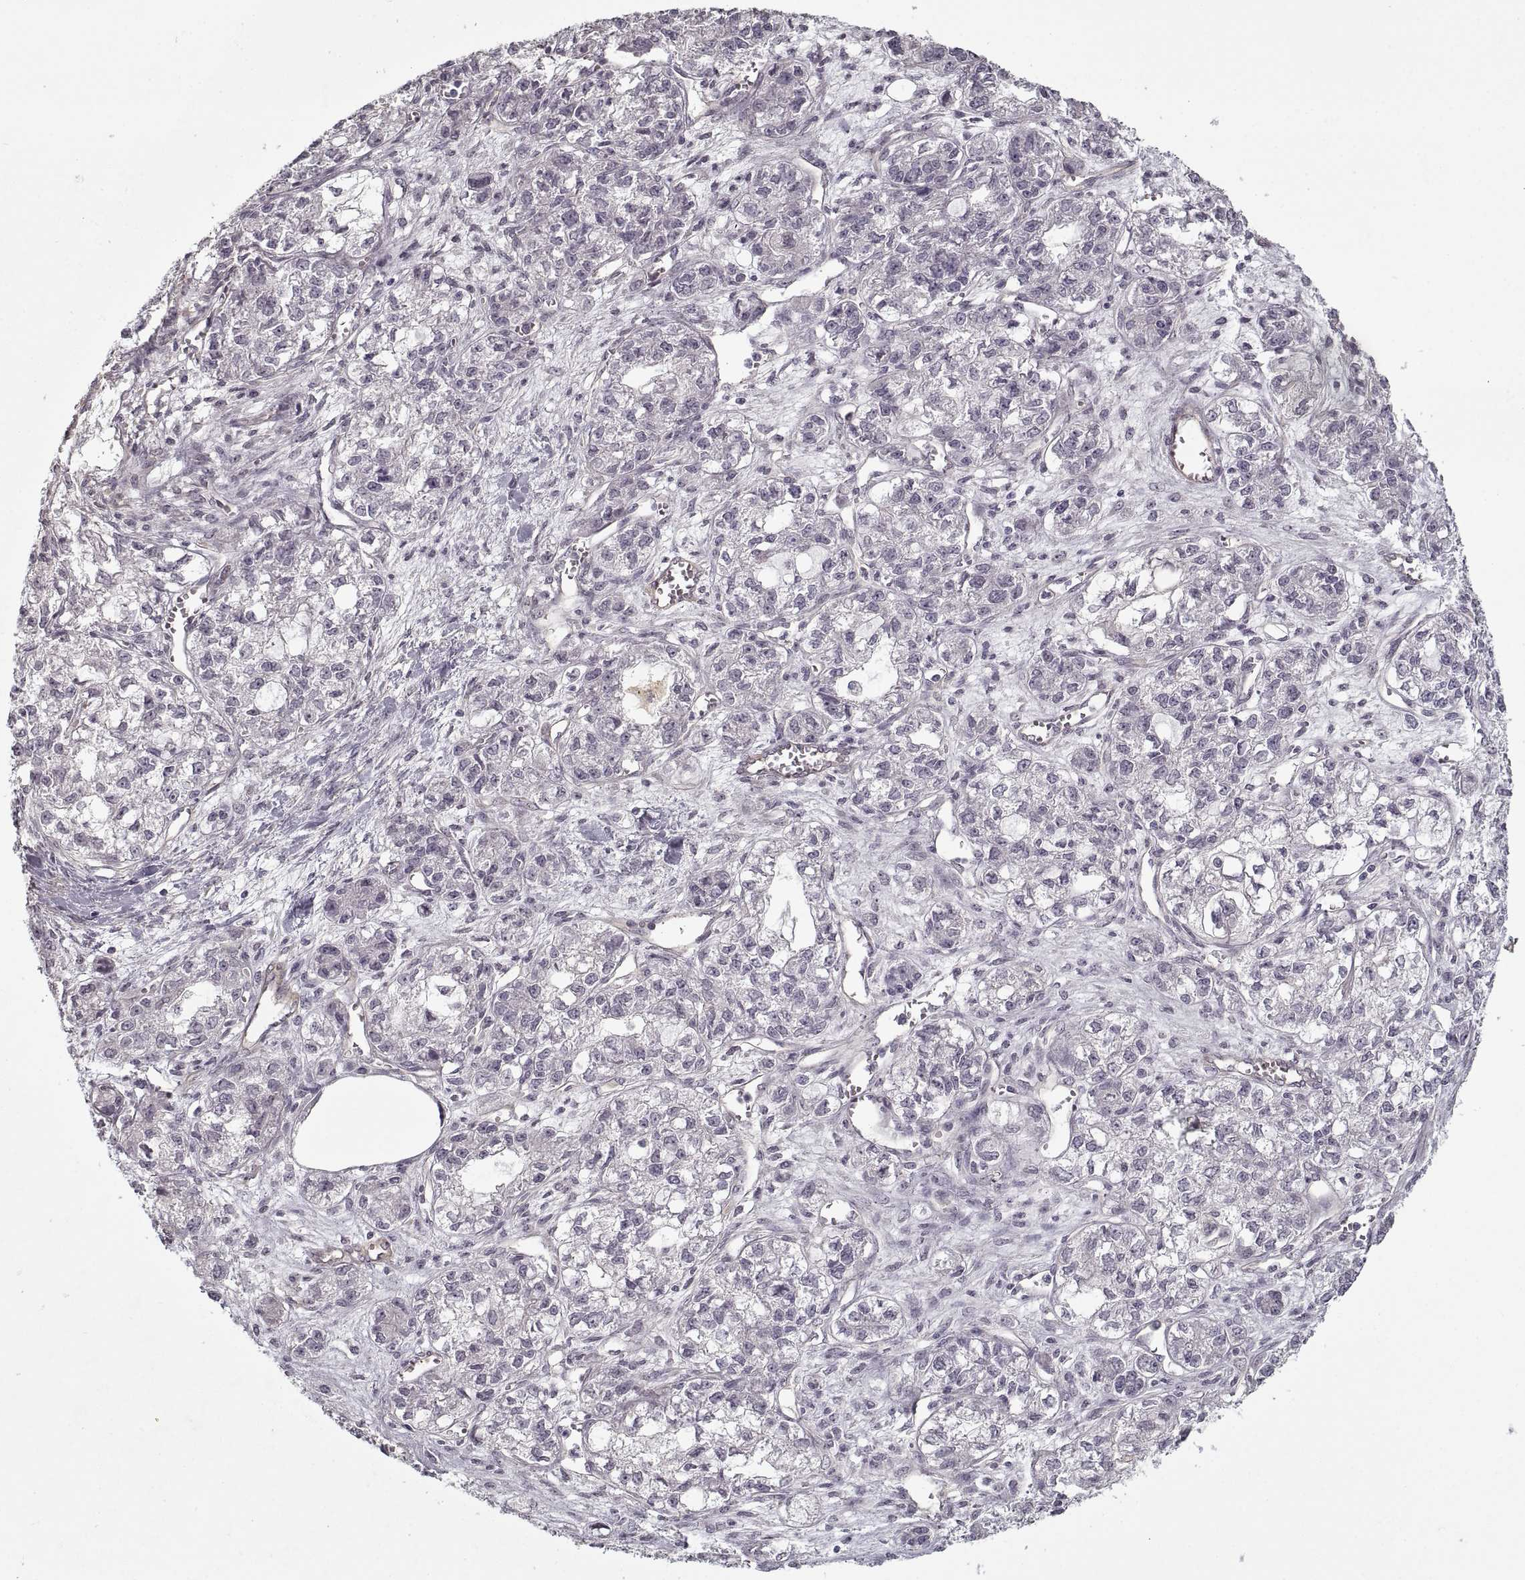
{"staining": {"intensity": "negative", "quantity": "none", "location": "none"}, "tissue": "ovarian cancer", "cell_type": "Tumor cells", "image_type": "cancer", "snomed": [{"axis": "morphology", "description": "Carcinoma, endometroid"}, {"axis": "topography", "description": "Ovary"}], "caption": "An image of human endometroid carcinoma (ovarian) is negative for staining in tumor cells. The staining is performed using DAB brown chromogen with nuclei counter-stained in using hematoxylin.", "gene": "LAMB2", "patient": {"sex": "female", "age": 64}}